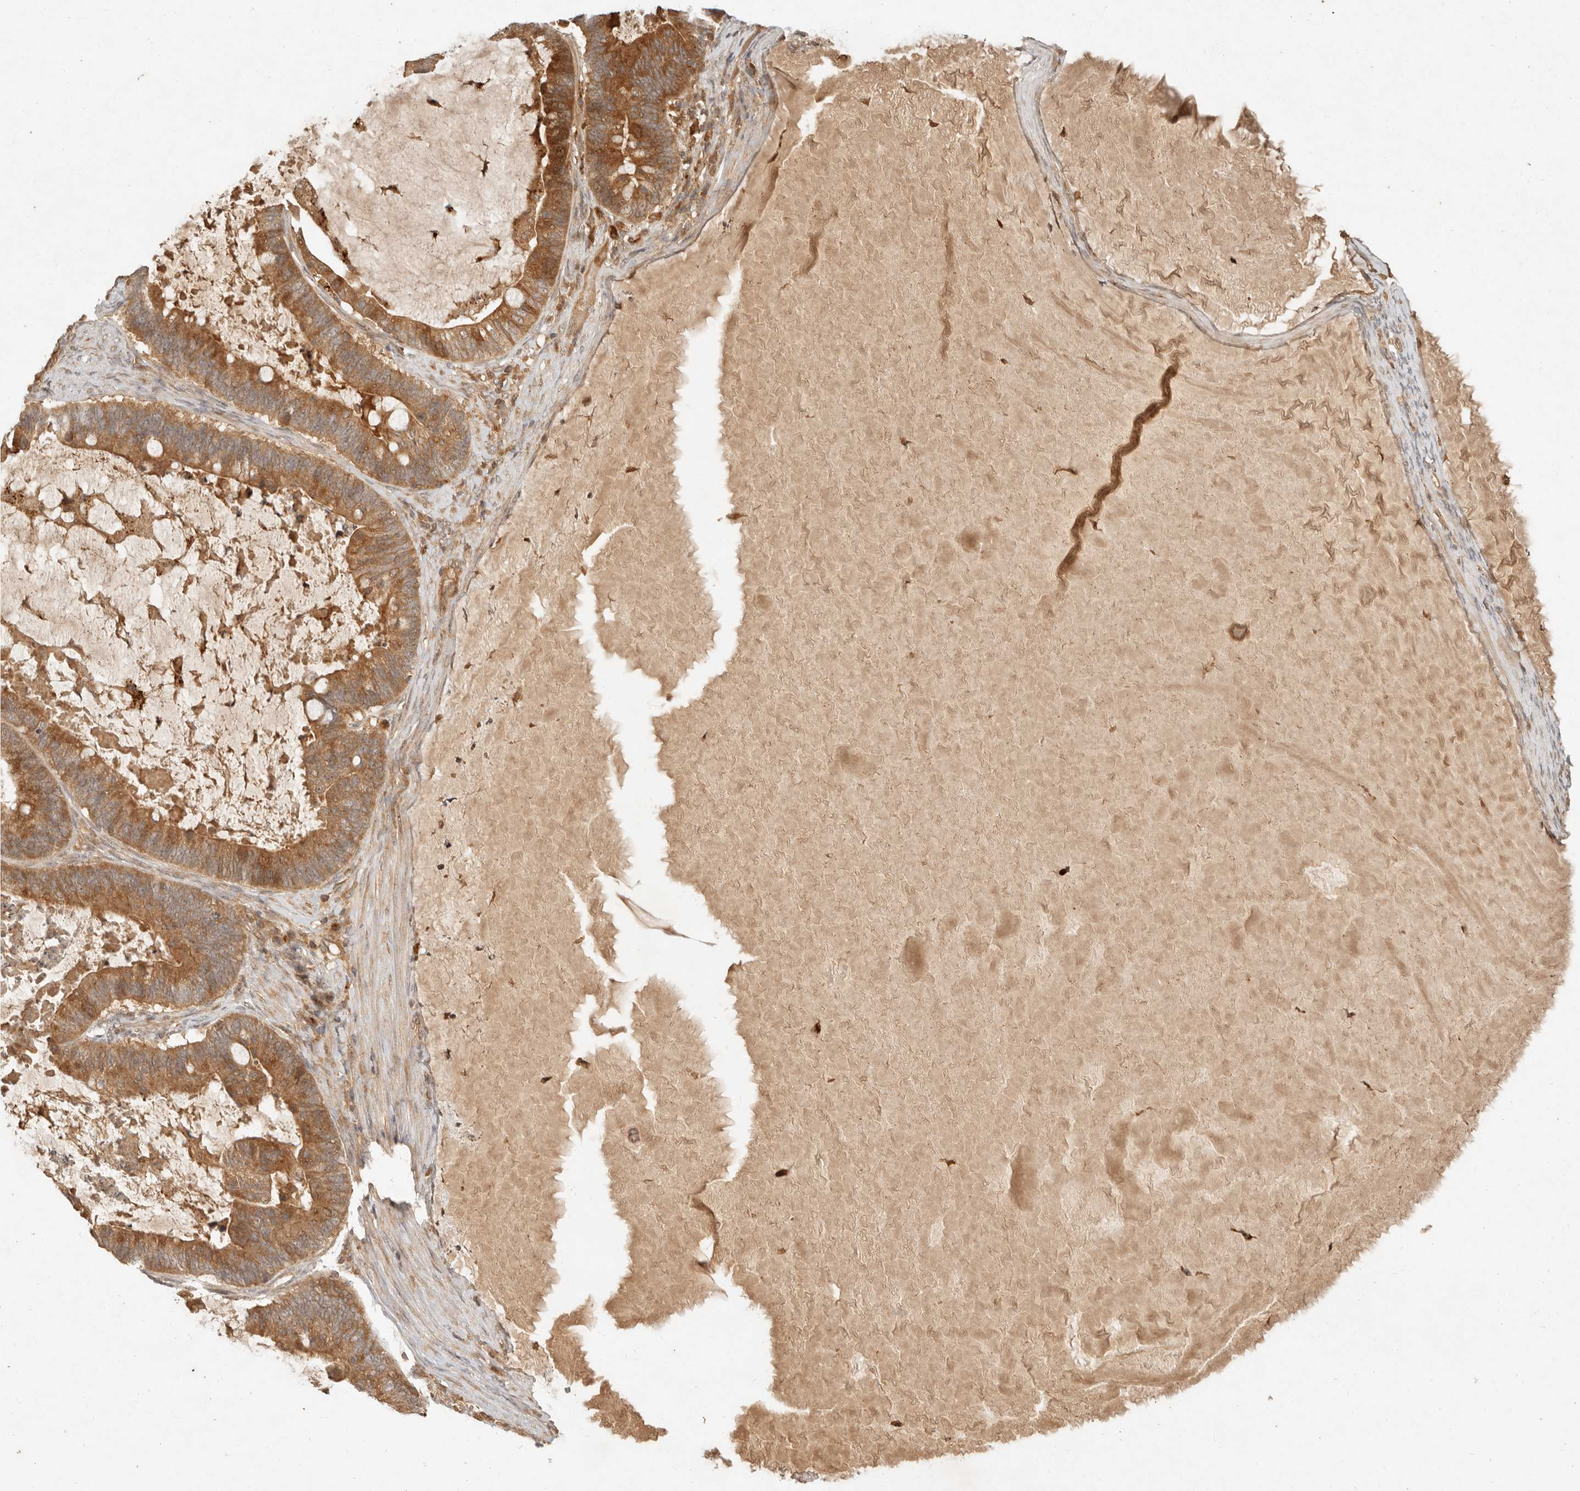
{"staining": {"intensity": "moderate", "quantity": ">75%", "location": "cytoplasmic/membranous"}, "tissue": "ovarian cancer", "cell_type": "Tumor cells", "image_type": "cancer", "snomed": [{"axis": "morphology", "description": "Cystadenocarcinoma, mucinous, NOS"}, {"axis": "topography", "description": "Ovary"}], "caption": "Human ovarian cancer (mucinous cystadenocarcinoma) stained with a brown dye reveals moderate cytoplasmic/membranous positive positivity in about >75% of tumor cells.", "gene": "ANKRD61", "patient": {"sex": "female", "age": 61}}